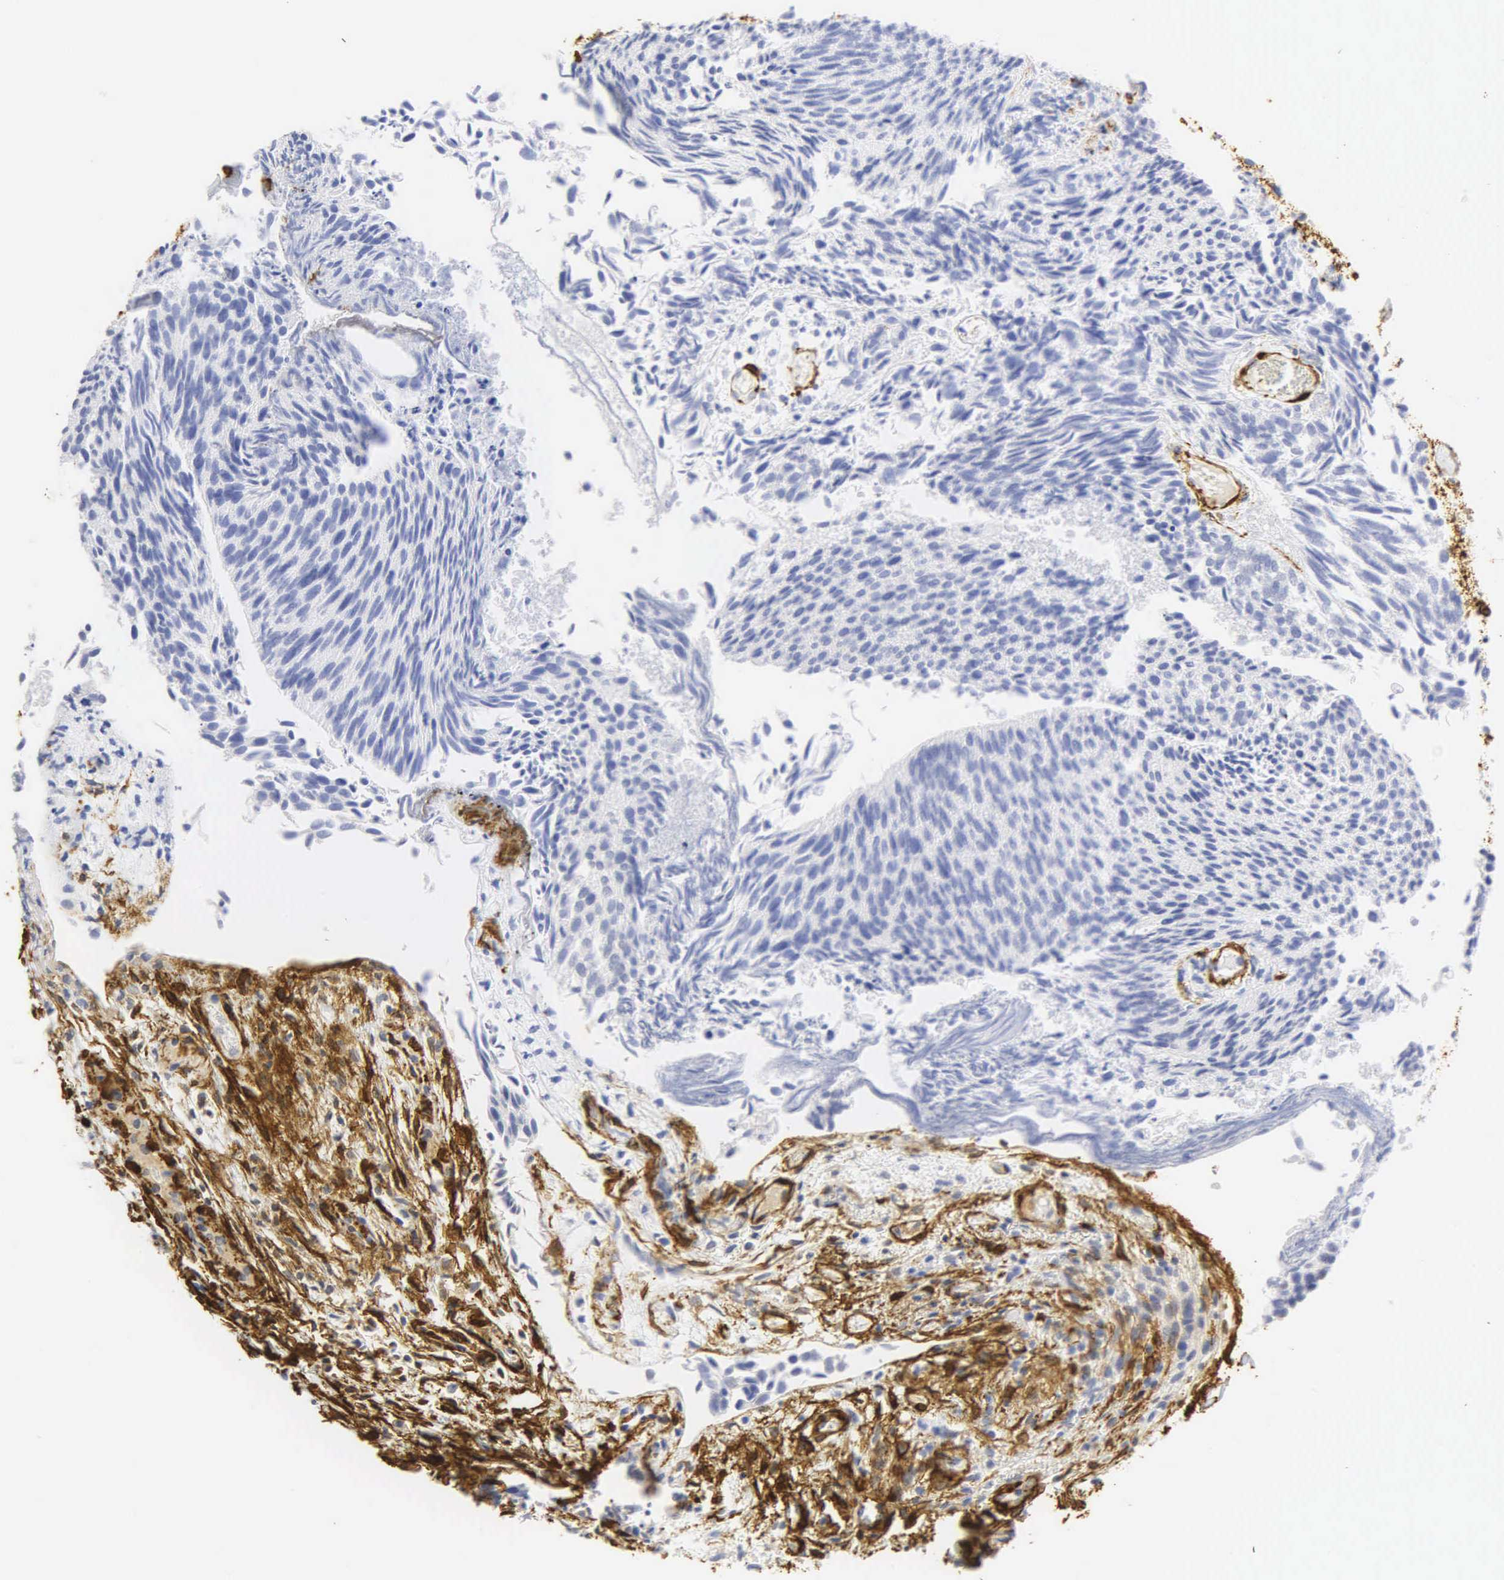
{"staining": {"intensity": "weak", "quantity": "<25%", "location": "nuclear"}, "tissue": "urothelial cancer", "cell_type": "Tumor cells", "image_type": "cancer", "snomed": [{"axis": "morphology", "description": "Urothelial carcinoma, Low grade"}, {"axis": "topography", "description": "Urinary bladder"}], "caption": "IHC image of human low-grade urothelial carcinoma stained for a protein (brown), which demonstrates no expression in tumor cells.", "gene": "ACTA2", "patient": {"sex": "male", "age": 84}}